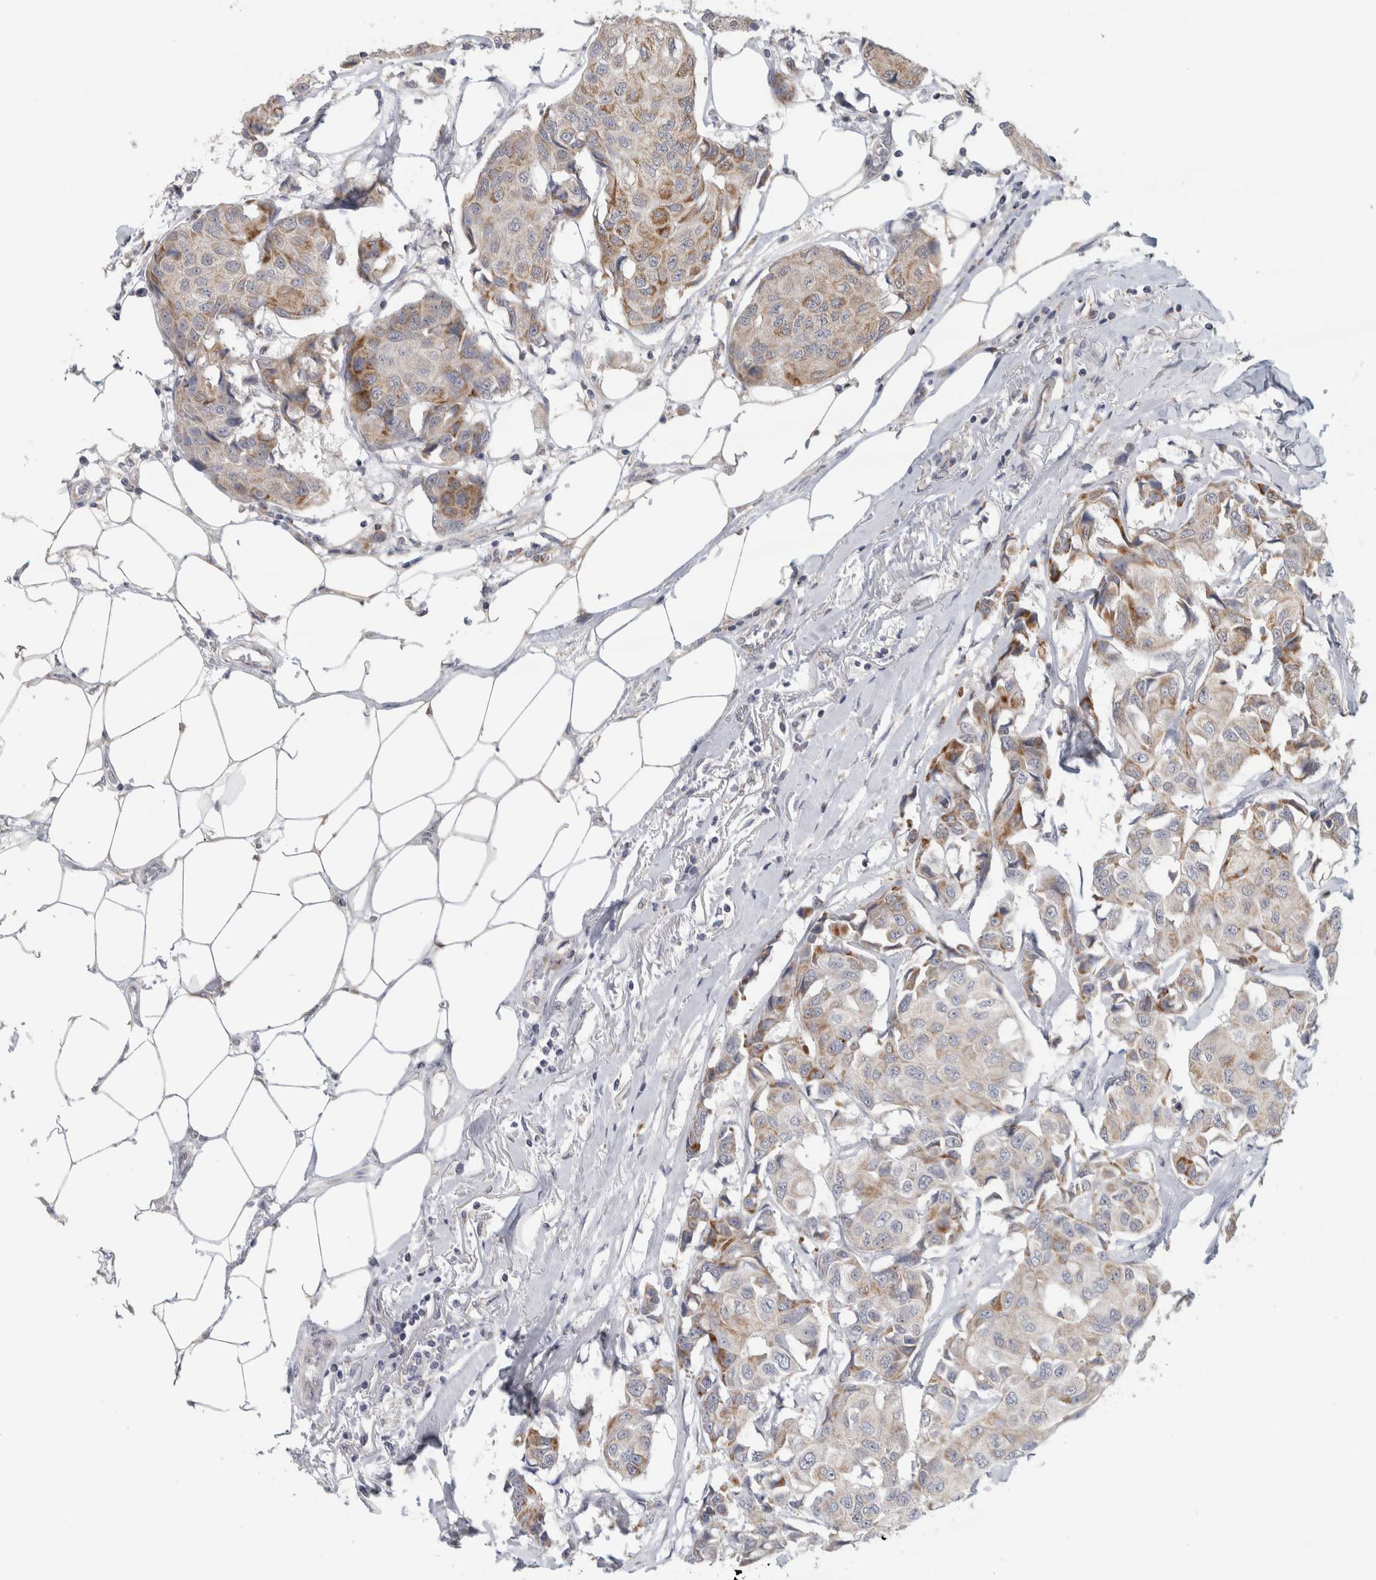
{"staining": {"intensity": "moderate", "quantity": "<25%", "location": "cytoplasmic/membranous"}, "tissue": "breast cancer", "cell_type": "Tumor cells", "image_type": "cancer", "snomed": [{"axis": "morphology", "description": "Duct carcinoma"}, {"axis": "topography", "description": "Breast"}], "caption": "Immunohistochemistry (IHC) histopathology image of breast cancer stained for a protein (brown), which displays low levels of moderate cytoplasmic/membranous positivity in about <25% of tumor cells.", "gene": "RAB18", "patient": {"sex": "female", "age": 80}}